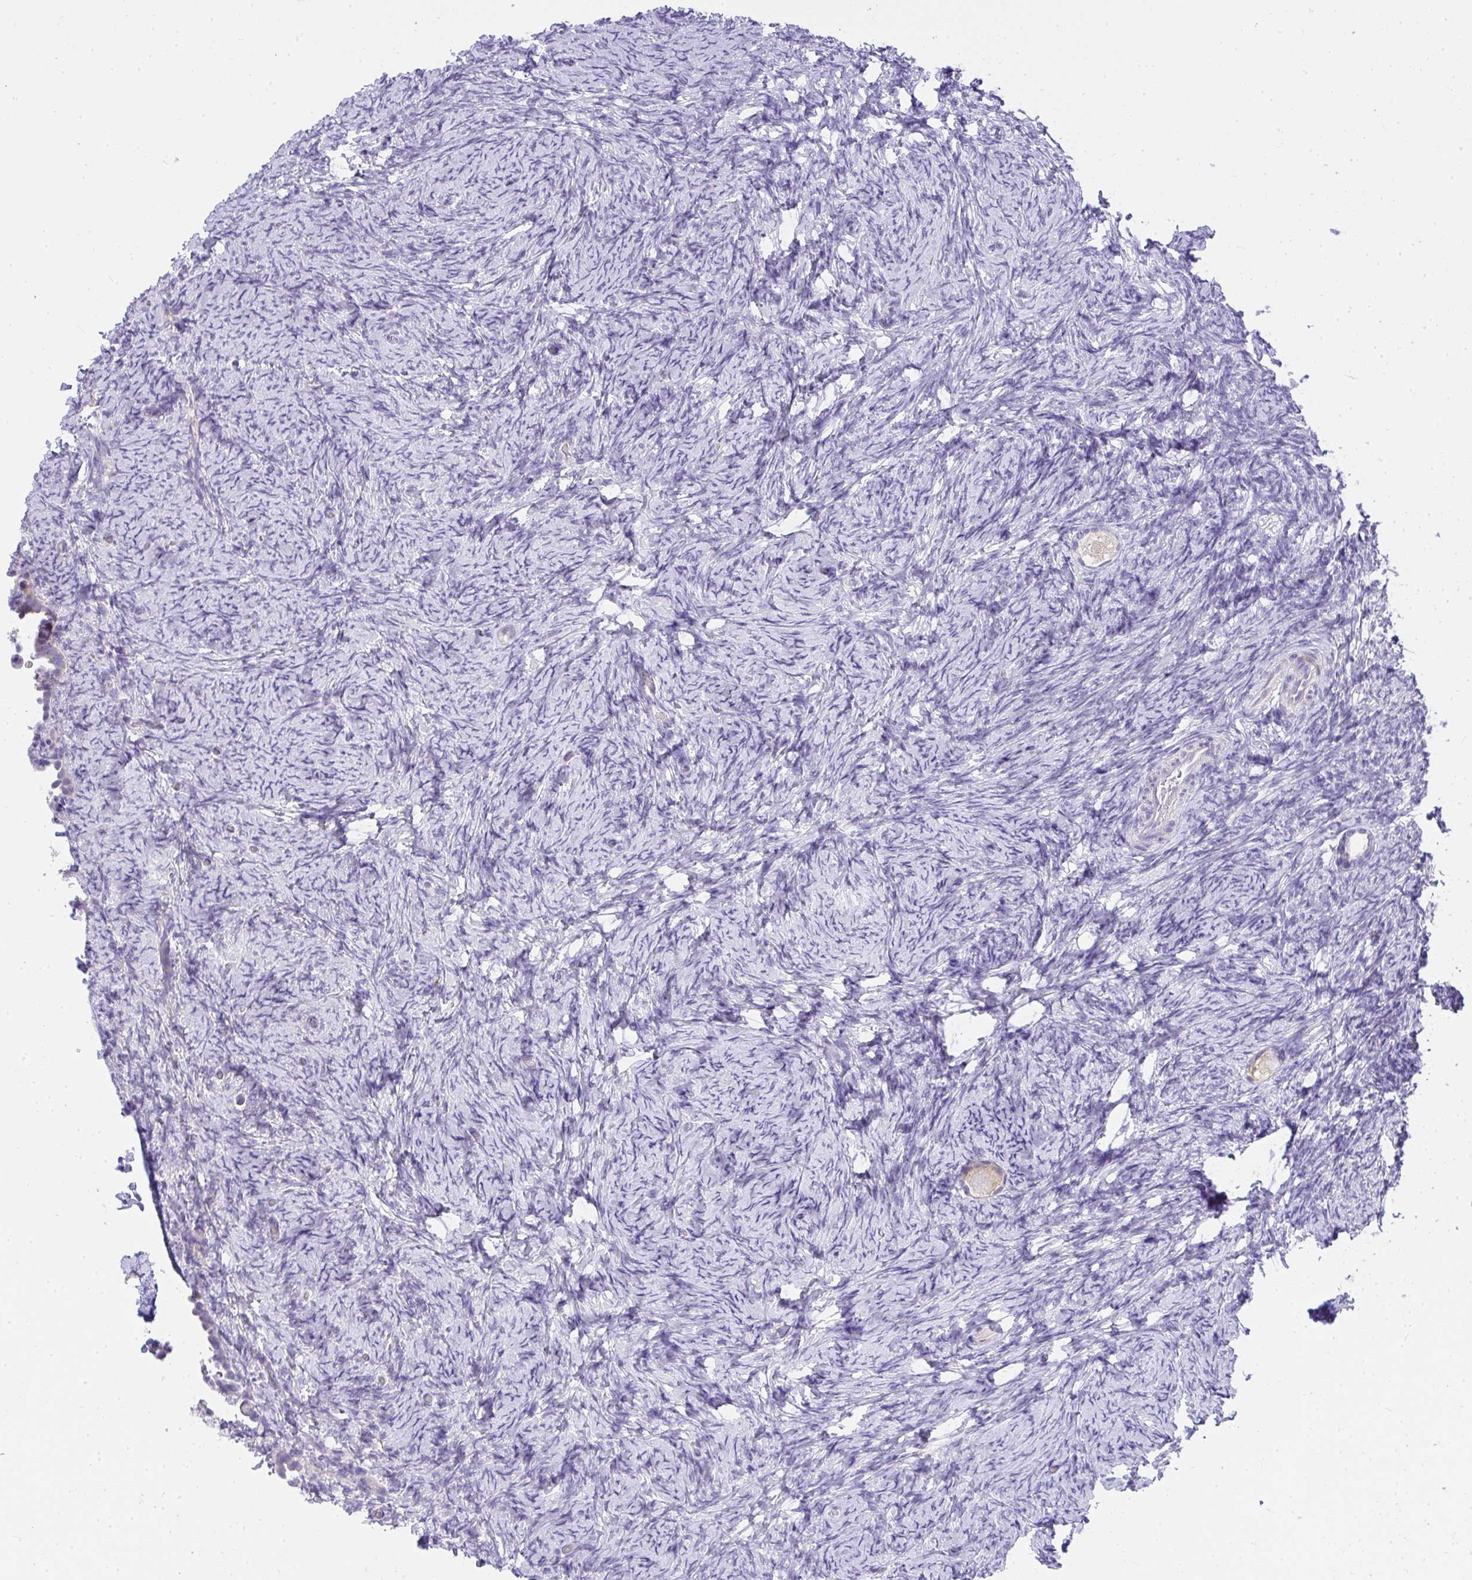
{"staining": {"intensity": "weak", "quantity": ">75%", "location": "cytoplasmic/membranous"}, "tissue": "ovary", "cell_type": "Follicle cells", "image_type": "normal", "snomed": [{"axis": "morphology", "description": "Normal tissue, NOS"}, {"axis": "topography", "description": "Ovary"}], "caption": "Follicle cells show low levels of weak cytoplasmic/membranous expression in about >75% of cells in normal ovary.", "gene": "ADRA2C", "patient": {"sex": "female", "age": 34}}